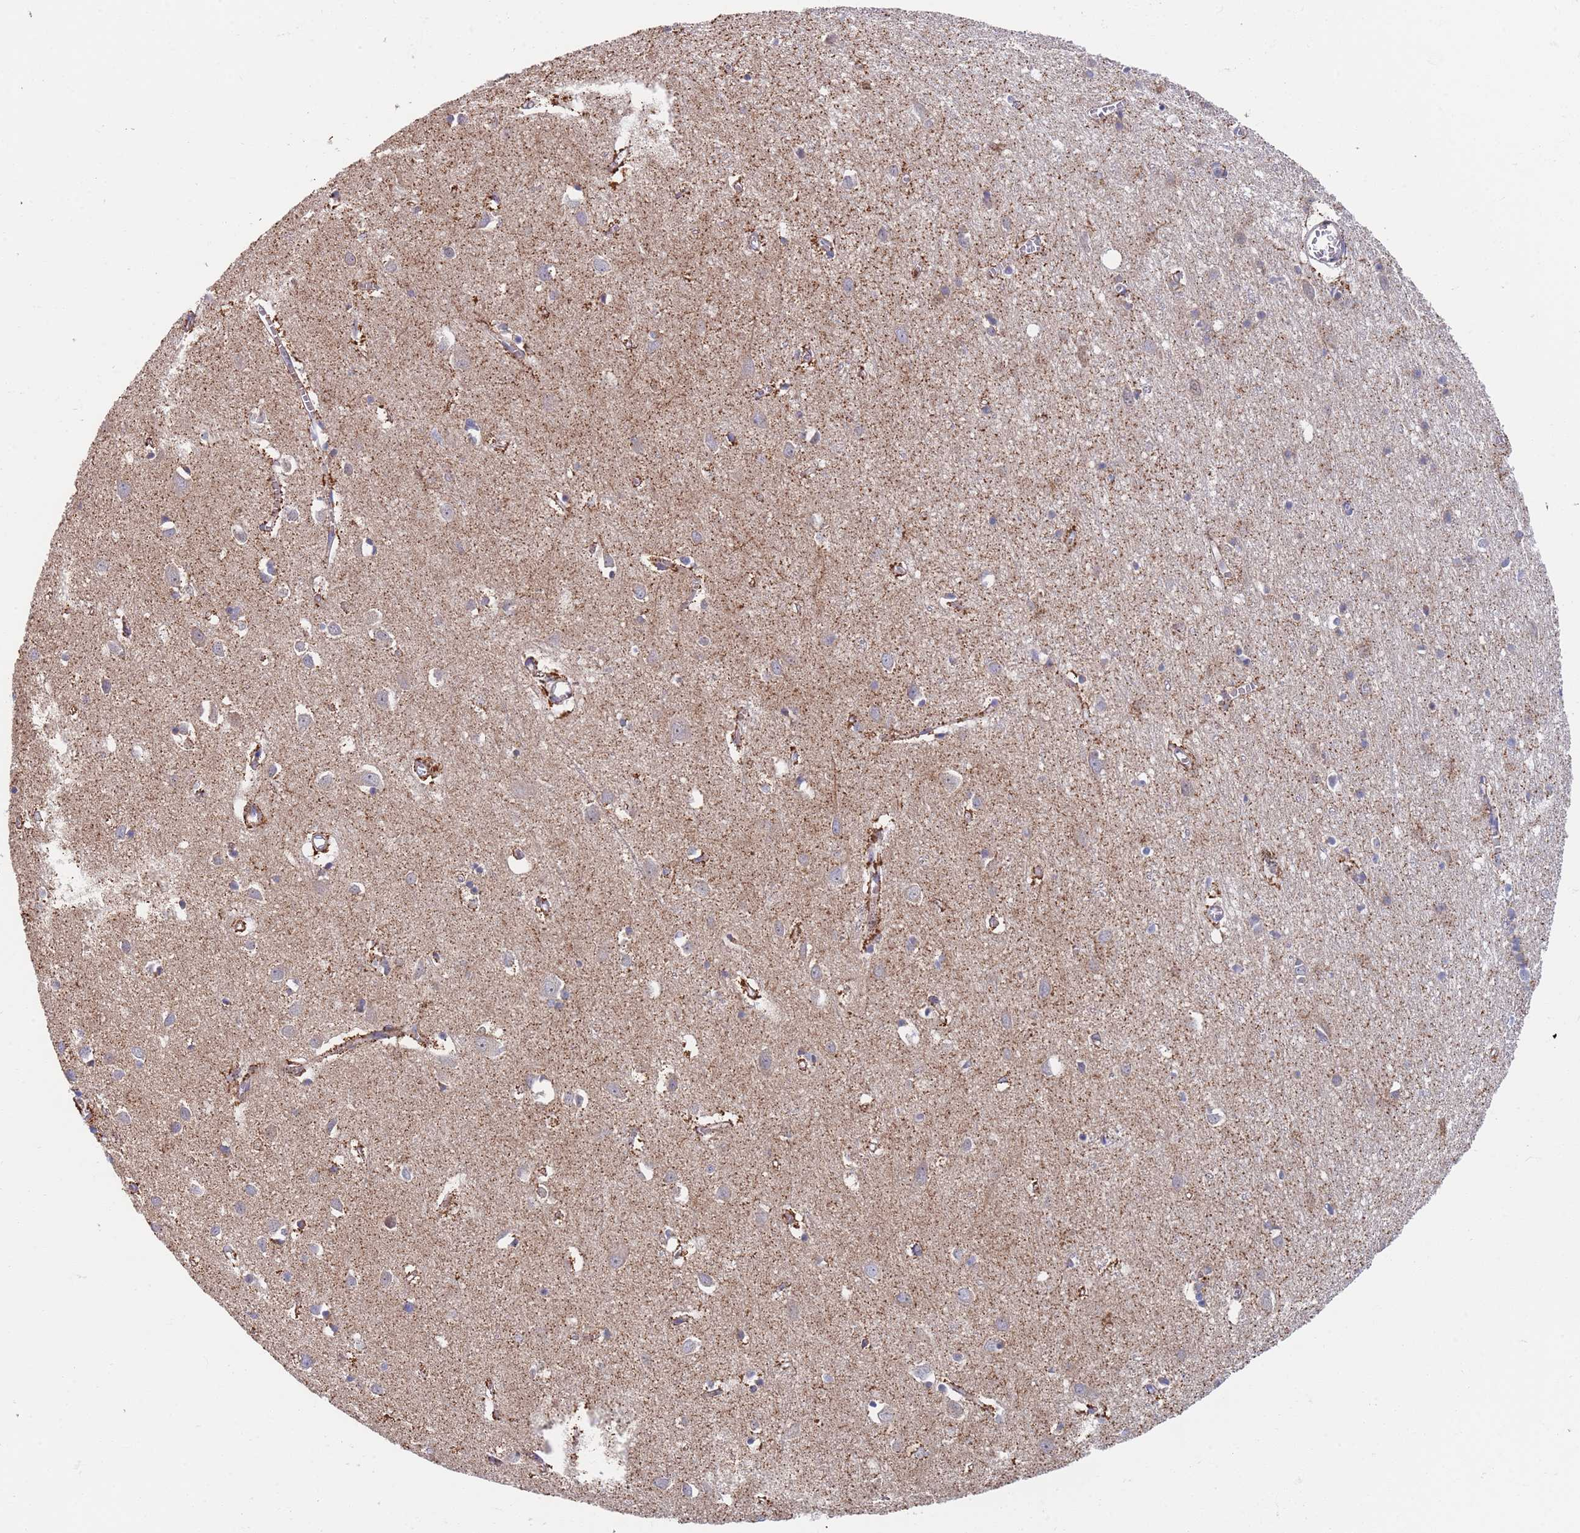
{"staining": {"intensity": "weak", "quantity": ">75%", "location": "cytoplasmic/membranous"}, "tissue": "cerebral cortex", "cell_type": "Endothelial cells", "image_type": "normal", "snomed": [{"axis": "morphology", "description": "Normal tissue, NOS"}, {"axis": "topography", "description": "Cerebral cortex"}], "caption": "Human cerebral cortex stained for a protein (brown) exhibits weak cytoplasmic/membranous positive positivity in approximately >75% of endothelial cells.", "gene": "PWWP3A", "patient": {"sex": "female", "age": 64}}